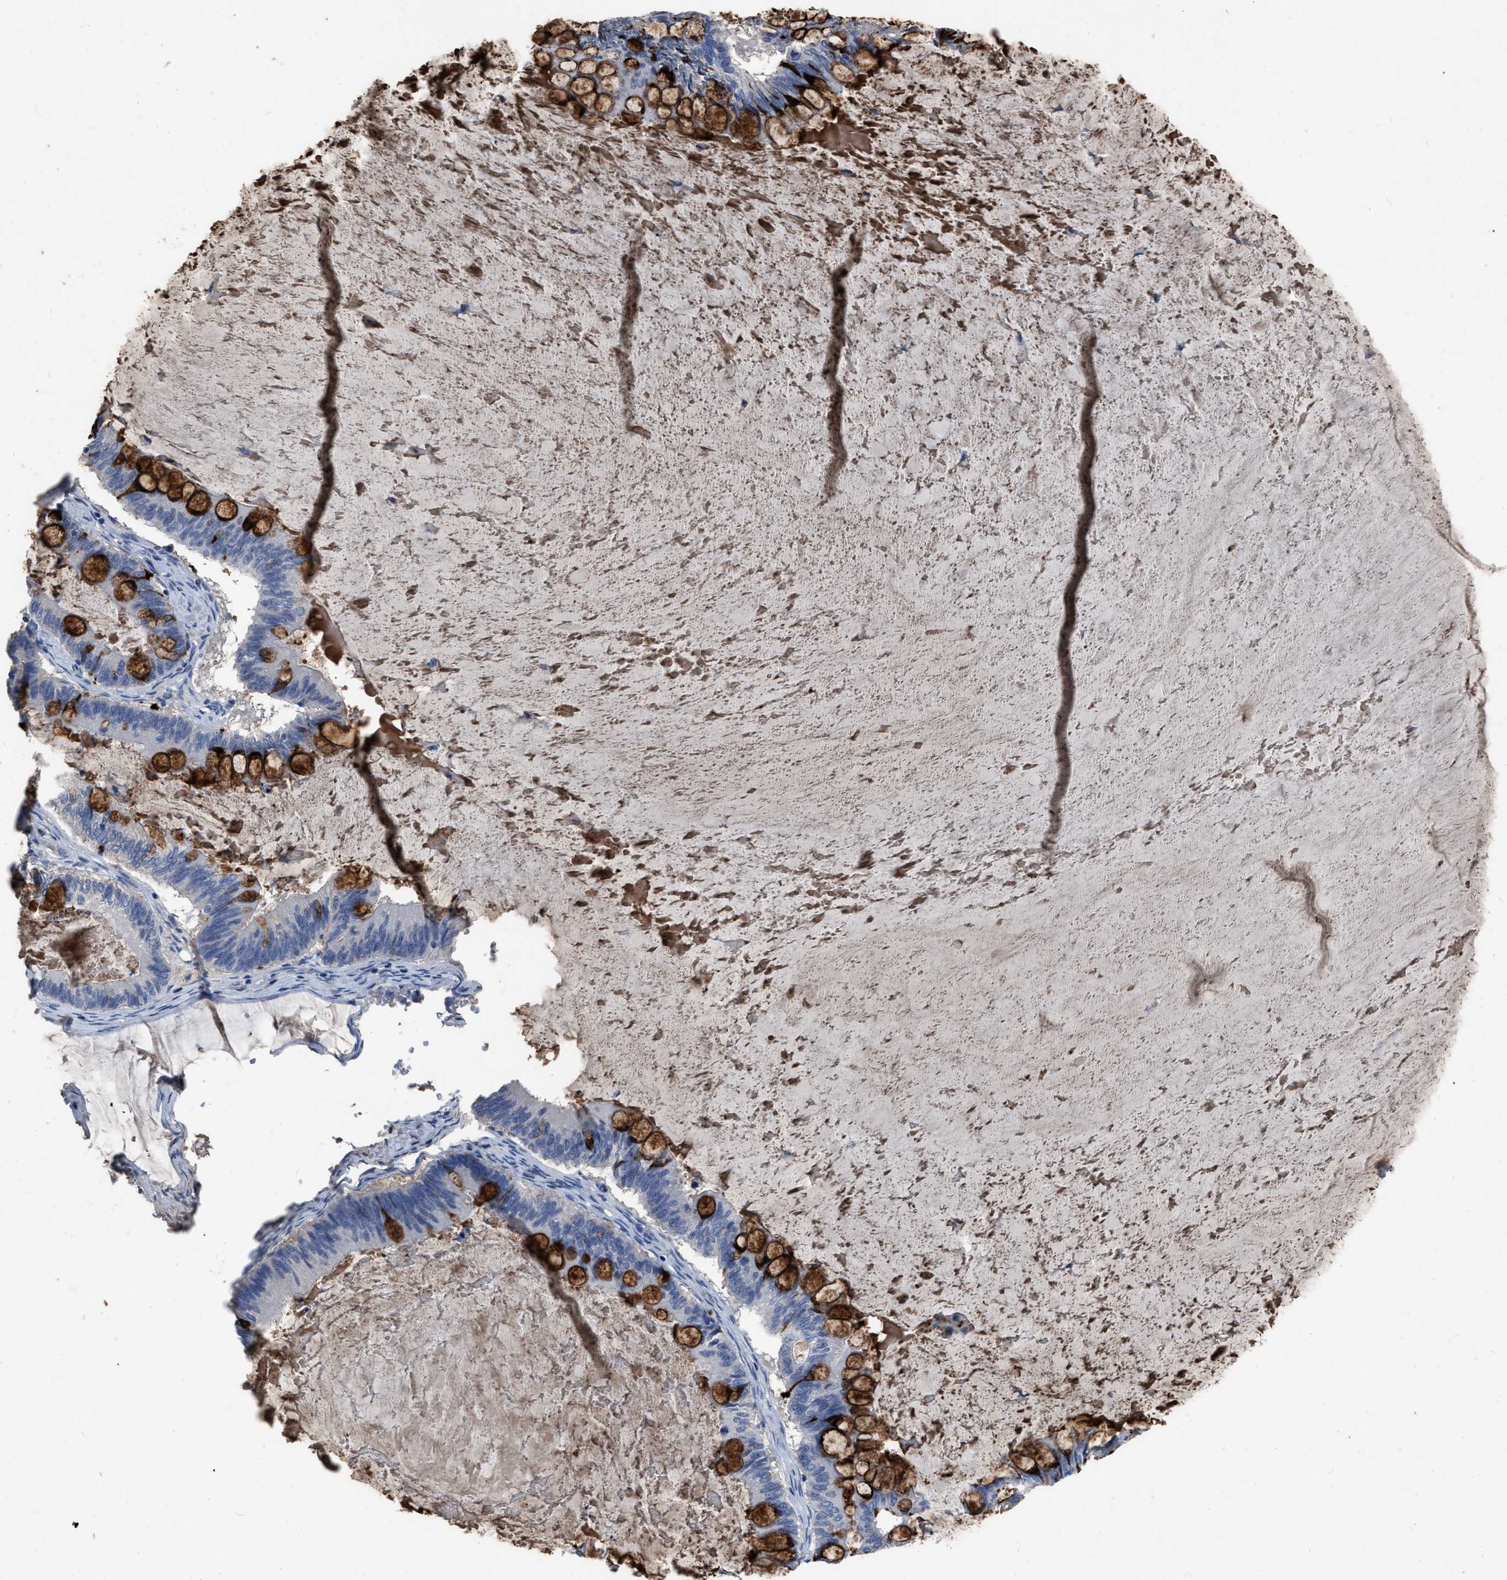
{"staining": {"intensity": "strong", "quantity": ">75%", "location": "cytoplasmic/membranous"}, "tissue": "ovarian cancer", "cell_type": "Tumor cells", "image_type": "cancer", "snomed": [{"axis": "morphology", "description": "Cystadenocarcinoma, mucinous, NOS"}, {"axis": "topography", "description": "Ovary"}], "caption": "About >75% of tumor cells in ovarian cancer display strong cytoplasmic/membranous protein expression as visualized by brown immunohistochemical staining.", "gene": "HABP2", "patient": {"sex": "female", "age": 61}}